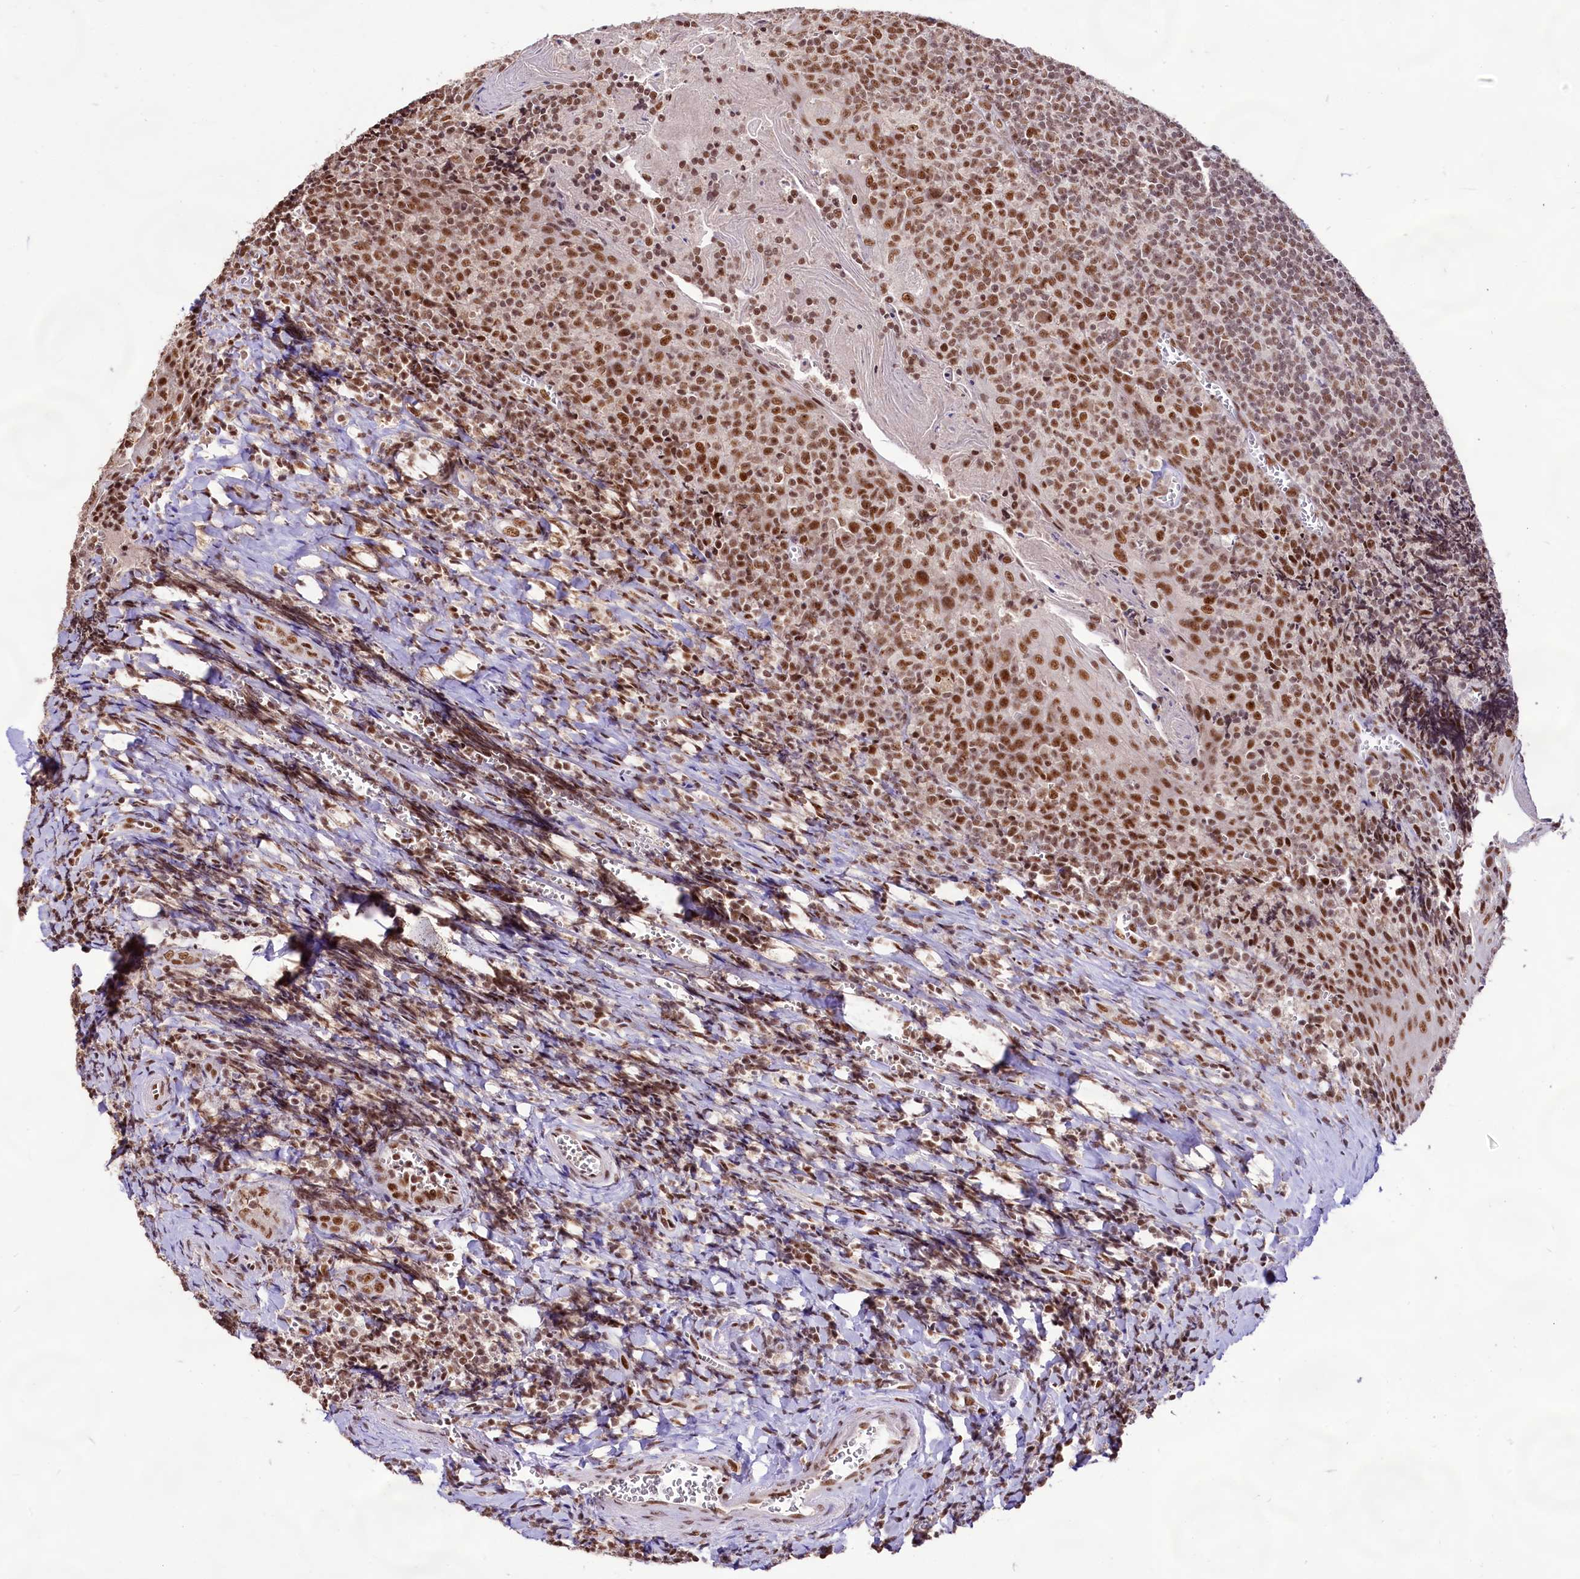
{"staining": {"intensity": "moderate", "quantity": ">75%", "location": "nuclear"}, "tissue": "tonsil", "cell_type": "Germinal center cells", "image_type": "normal", "snomed": [{"axis": "morphology", "description": "Normal tissue, NOS"}, {"axis": "topography", "description": "Tonsil"}], "caption": "Protein staining exhibits moderate nuclear staining in about >75% of germinal center cells in normal tonsil.", "gene": "HIRA", "patient": {"sex": "male", "age": 27}}